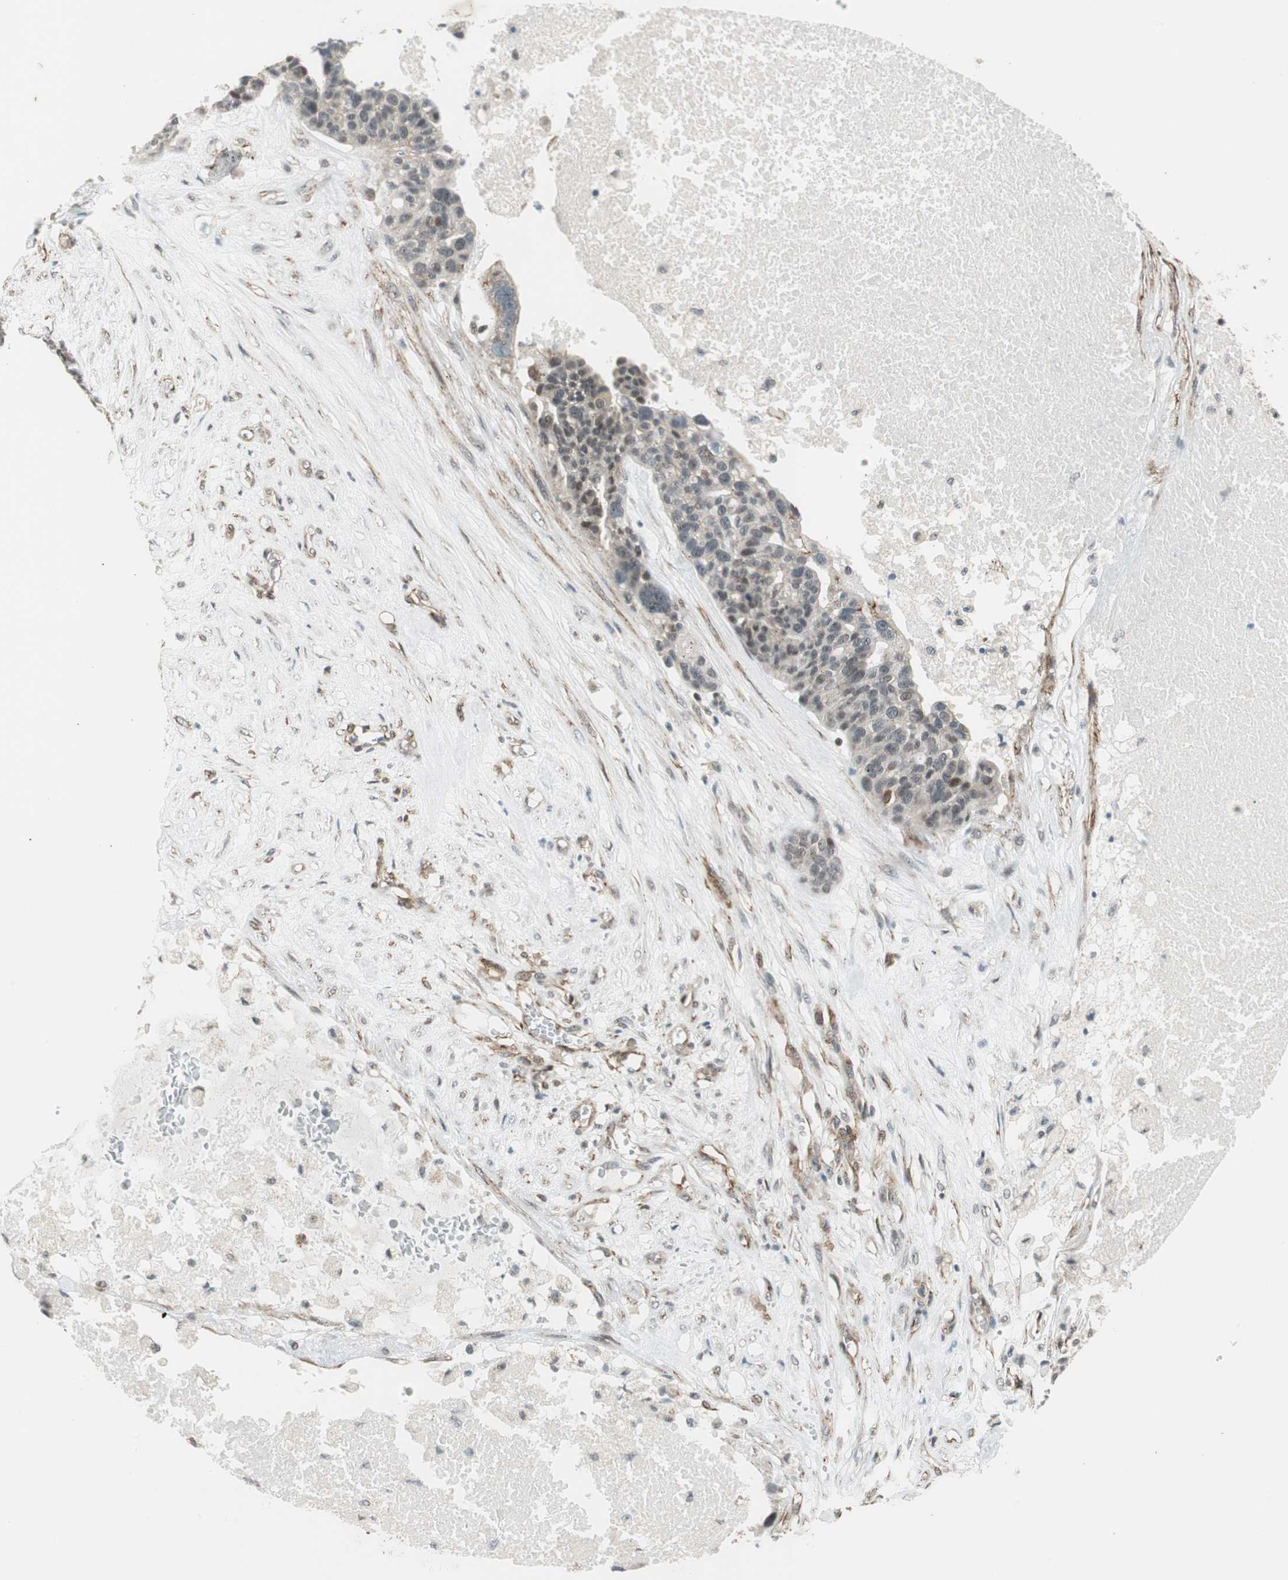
{"staining": {"intensity": "weak", "quantity": "<25%", "location": "nuclear"}, "tissue": "ovarian cancer", "cell_type": "Tumor cells", "image_type": "cancer", "snomed": [{"axis": "morphology", "description": "Cystadenocarcinoma, serous, NOS"}, {"axis": "topography", "description": "Ovary"}], "caption": "Immunohistochemistry (IHC) image of serous cystadenocarcinoma (ovarian) stained for a protein (brown), which shows no staining in tumor cells. (DAB immunohistochemistry visualized using brightfield microscopy, high magnification).", "gene": "CDK19", "patient": {"sex": "female", "age": 59}}